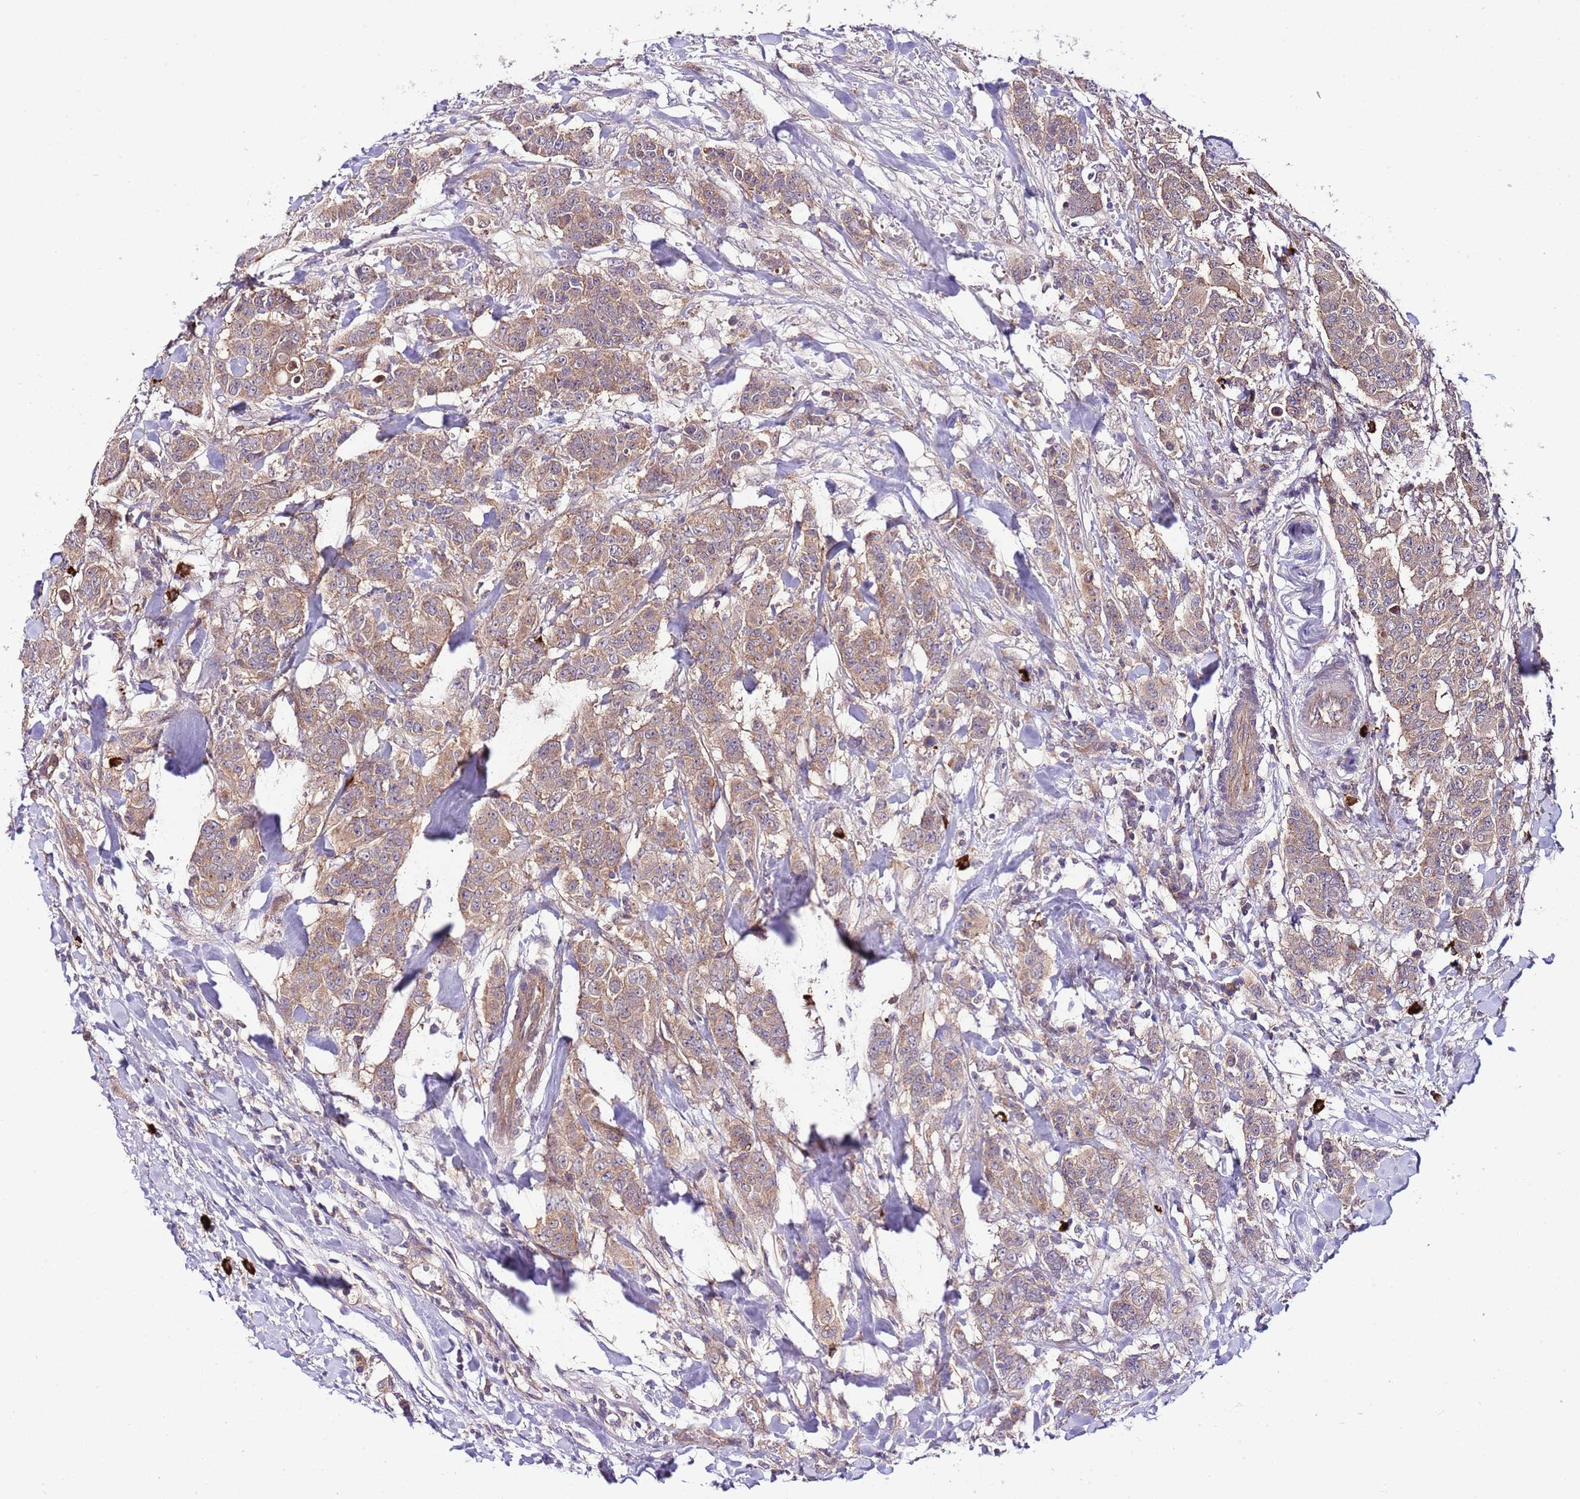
{"staining": {"intensity": "moderate", "quantity": ">75%", "location": "cytoplasmic/membranous"}, "tissue": "breast cancer", "cell_type": "Tumor cells", "image_type": "cancer", "snomed": [{"axis": "morphology", "description": "Duct carcinoma"}, {"axis": "topography", "description": "Breast"}], "caption": "Human breast cancer (intraductal carcinoma) stained with a protein marker shows moderate staining in tumor cells.", "gene": "DONSON", "patient": {"sex": "female", "age": 40}}